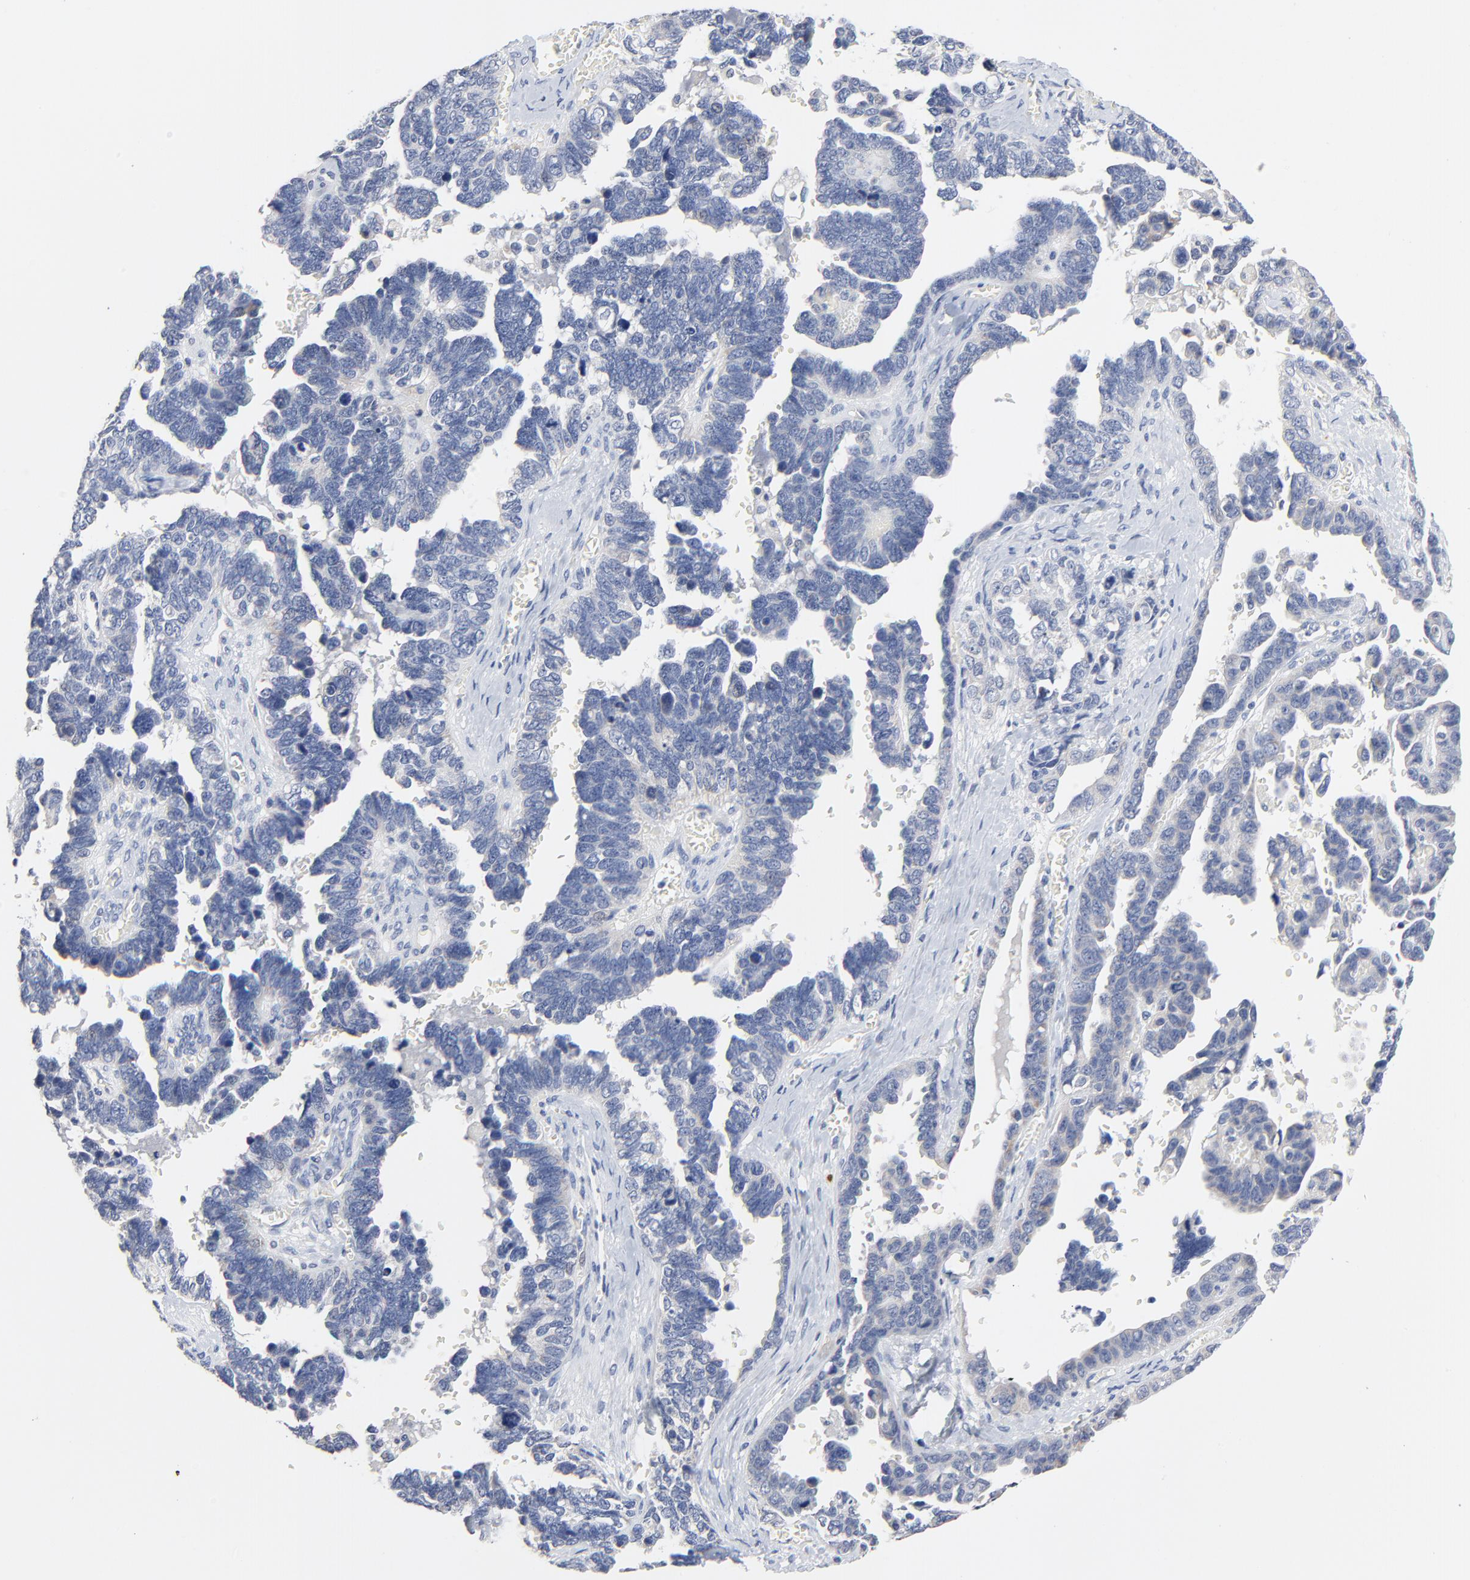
{"staining": {"intensity": "negative", "quantity": "none", "location": "none"}, "tissue": "ovarian cancer", "cell_type": "Tumor cells", "image_type": "cancer", "snomed": [{"axis": "morphology", "description": "Cystadenocarcinoma, serous, NOS"}, {"axis": "topography", "description": "Ovary"}], "caption": "IHC histopathology image of ovarian cancer (serous cystadenocarcinoma) stained for a protein (brown), which displays no positivity in tumor cells.", "gene": "FBXL5", "patient": {"sex": "female", "age": 69}}